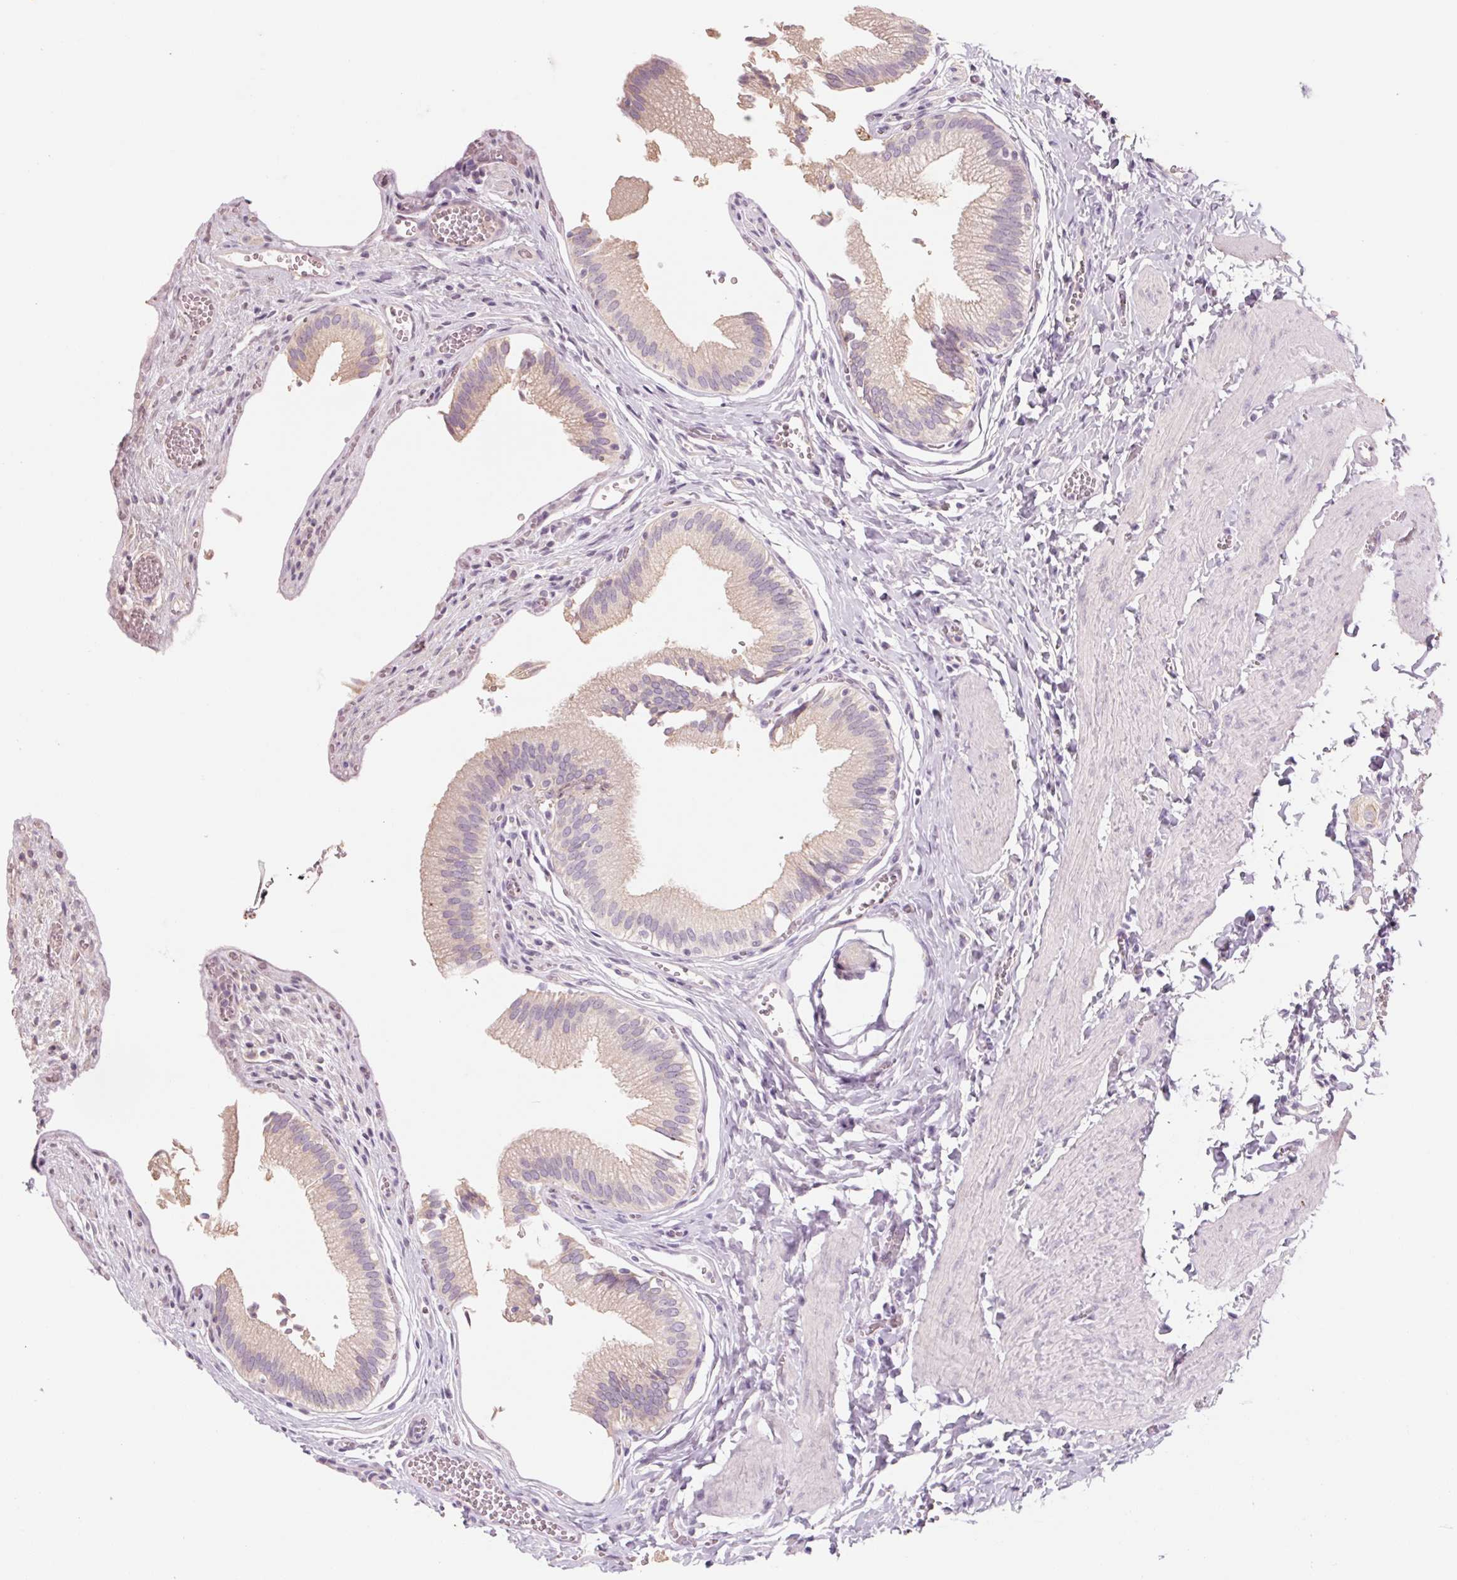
{"staining": {"intensity": "weak", "quantity": "25%-75%", "location": "cytoplasmic/membranous"}, "tissue": "gallbladder", "cell_type": "Glandular cells", "image_type": "normal", "snomed": [{"axis": "morphology", "description": "Normal tissue, NOS"}, {"axis": "topography", "description": "Gallbladder"}, {"axis": "topography", "description": "Peripheral nerve tissue"}], "caption": "There is low levels of weak cytoplasmic/membranous expression in glandular cells of benign gallbladder, as demonstrated by immunohistochemical staining (brown color).", "gene": "POU1F1", "patient": {"sex": "male", "age": 17}}